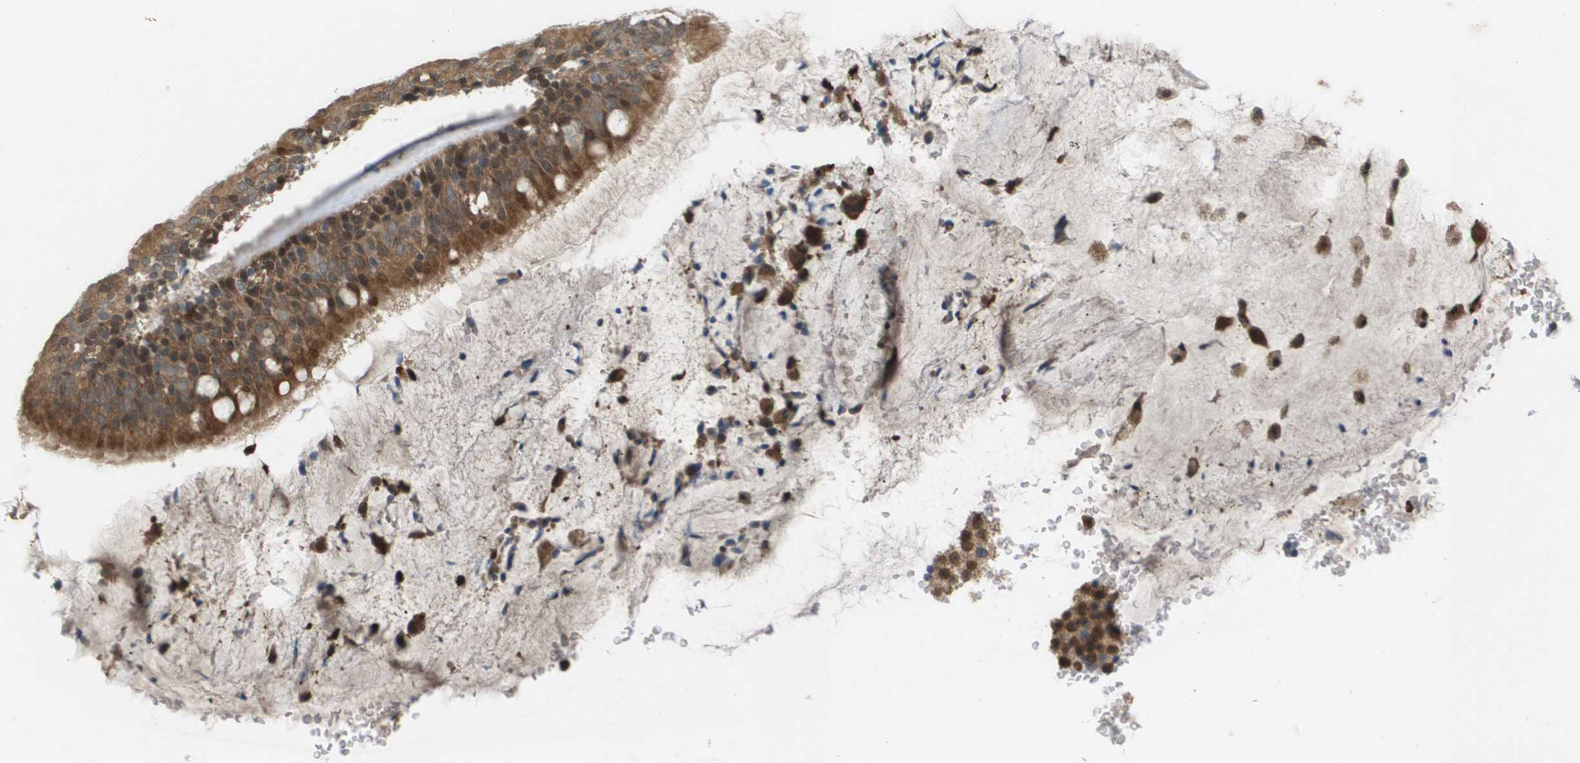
{"staining": {"intensity": "moderate", "quantity": ">75%", "location": "cytoplasmic/membranous,nuclear"}, "tissue": "bronchus", "cell_type": "Respiratory epithelial cells", "image_type": "normal", "snomed": [{"axis": "morphology", "description": "Normal tissue, NOS"}, {"axis": "topography", "description": "Cartilage tissue"}], "caption": "IHC of unremarkable bronchus demonstrates medium levels of moderate cytoplasmic/membranous,nuclear expression in about >75% of respiratory epithelial cells. The protein of interest is stained brown, and the nuclei are stained in blue (DAB IHC with brightfield microscopy, high magnification).", "gene": "PALD1", "patient": {"sex": "female", "age": 63}}